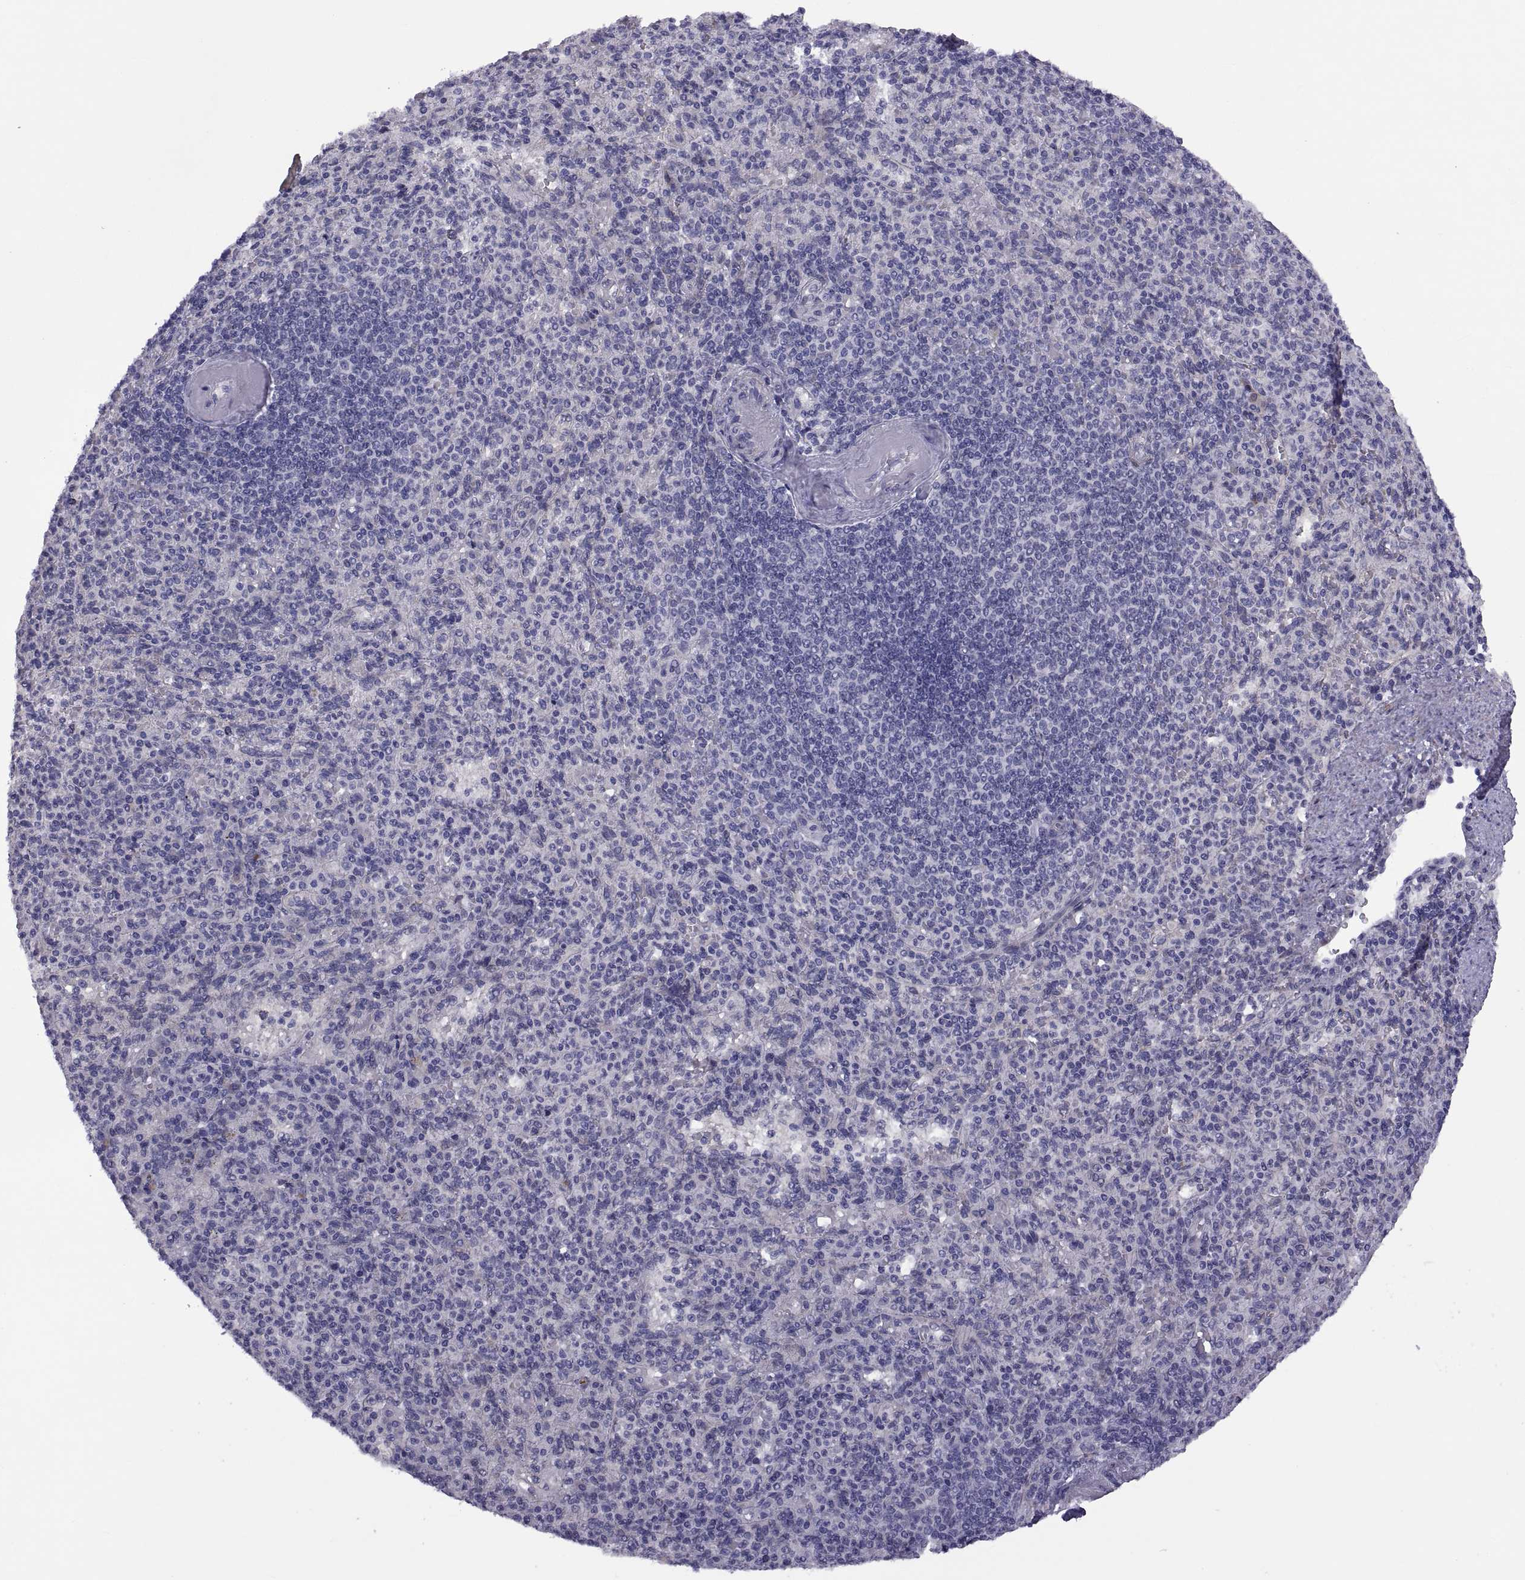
{"staining": {"intensity": "negative", "quantity": "none", "location": "none"}, "tissue": "spleen", "cell_type": "Cells in red pulp", "image_type": "normal", "snomed": [{"axis": "morphology", "description": "Normal tissue, NOS"}, {"axis": "topography", "description": "Spleen"}], "caption": "IHC image of normal spleen stained for a protein (brown), which demonstrates no positivity in cells in red pulp.", "gene": "TMEM158", "patient": {"sex": "female", "age": 74}}